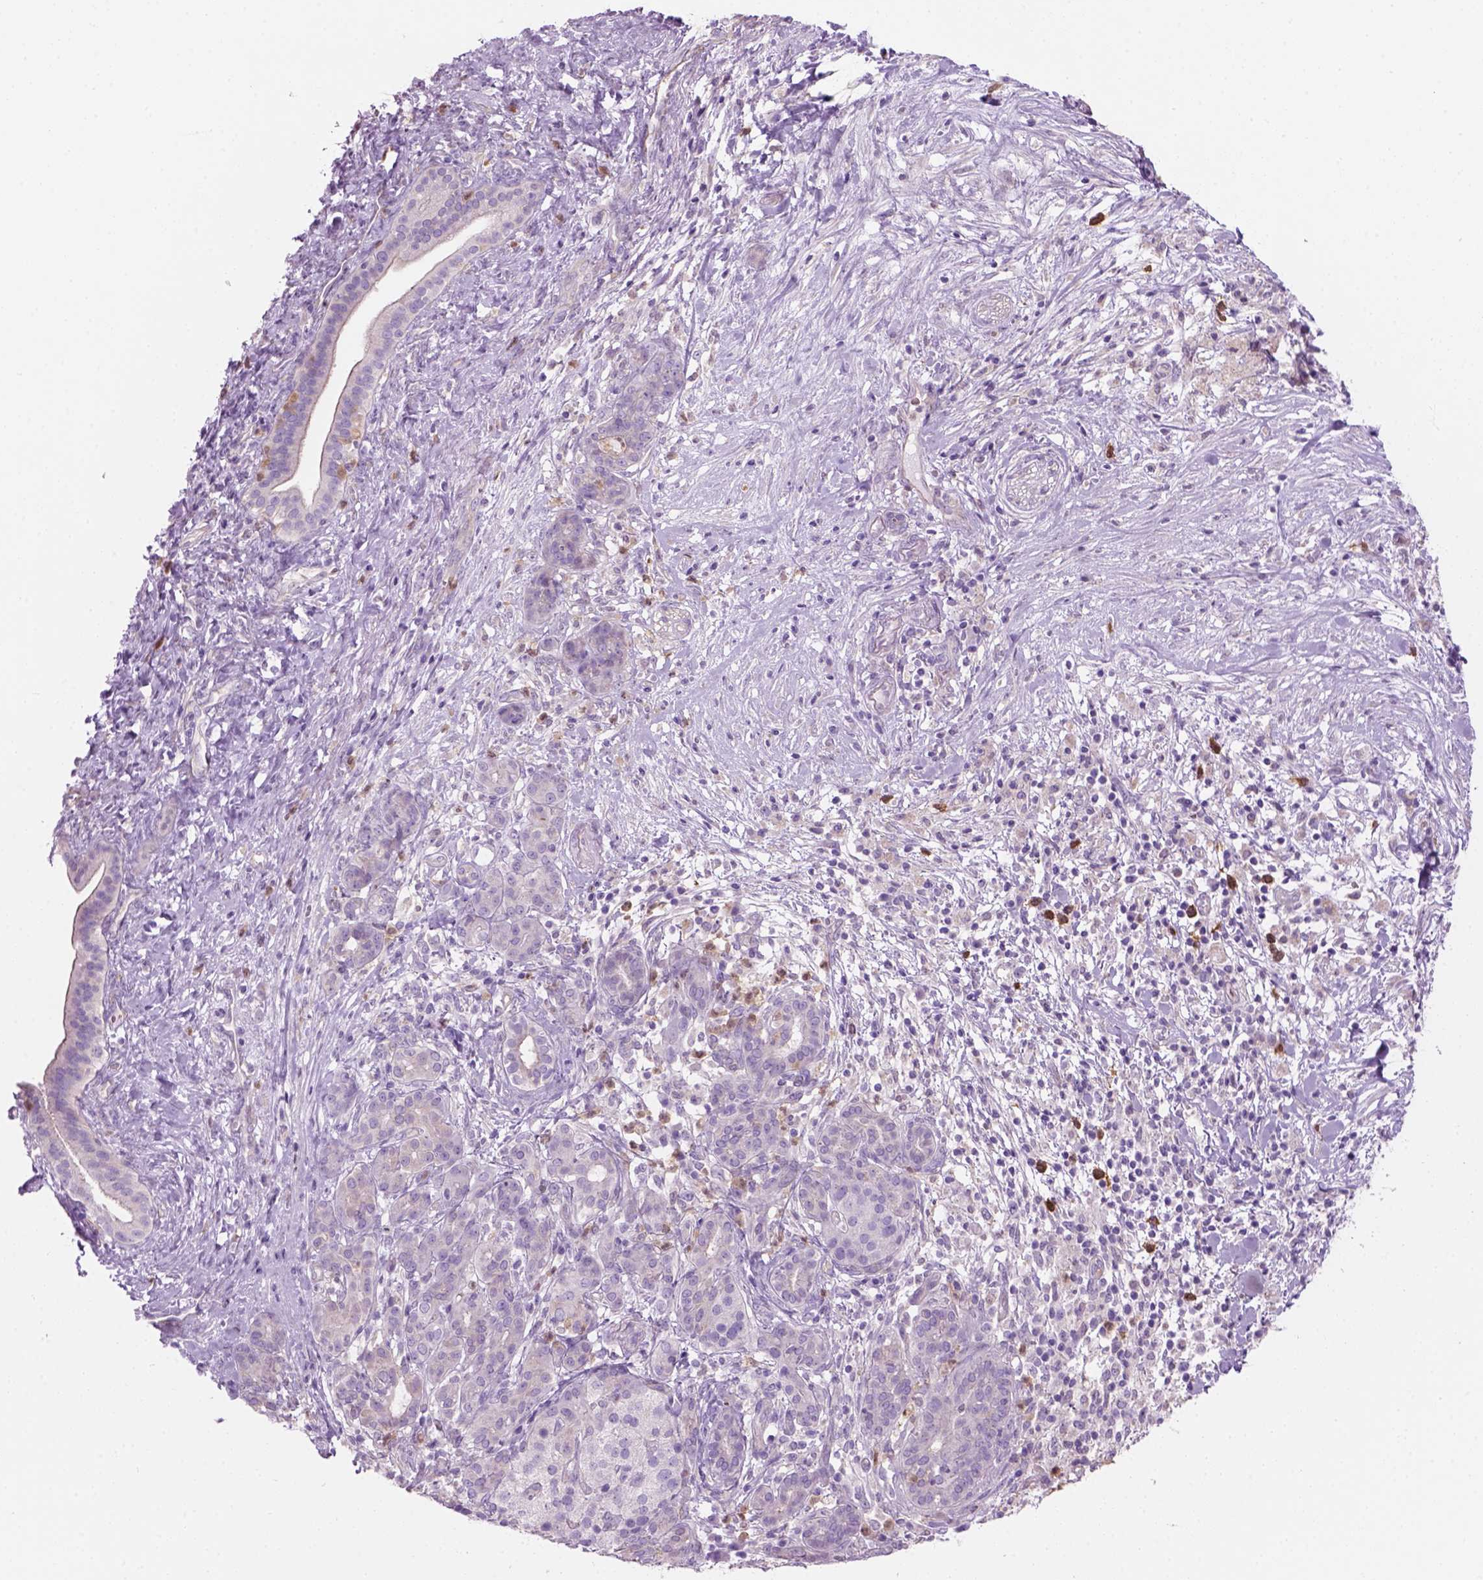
{"staining": {"intensity": "negative", "quantity": "none", "location": "none"}, "tissue": "pancreatic cancer", "cell_type": "Tumor cells", "image_type": "cancer", "snomed": [{"axis": "morphology", "description": "Adenocarcinoma, NOS"}, {"axis": "topography", "description": "Pancreas"}], "caption": "Immunohistochemistry micrograph of neoplastic tissue: pancreatic adenocarcinoma stained with DAB demonstrates no significant protein staining in tumor cells. (Brightfield microscopy of DAB immunohistochemistry at high magnification).", "gene": "CD84", "patient": {"sex": "male", "age": 44}}